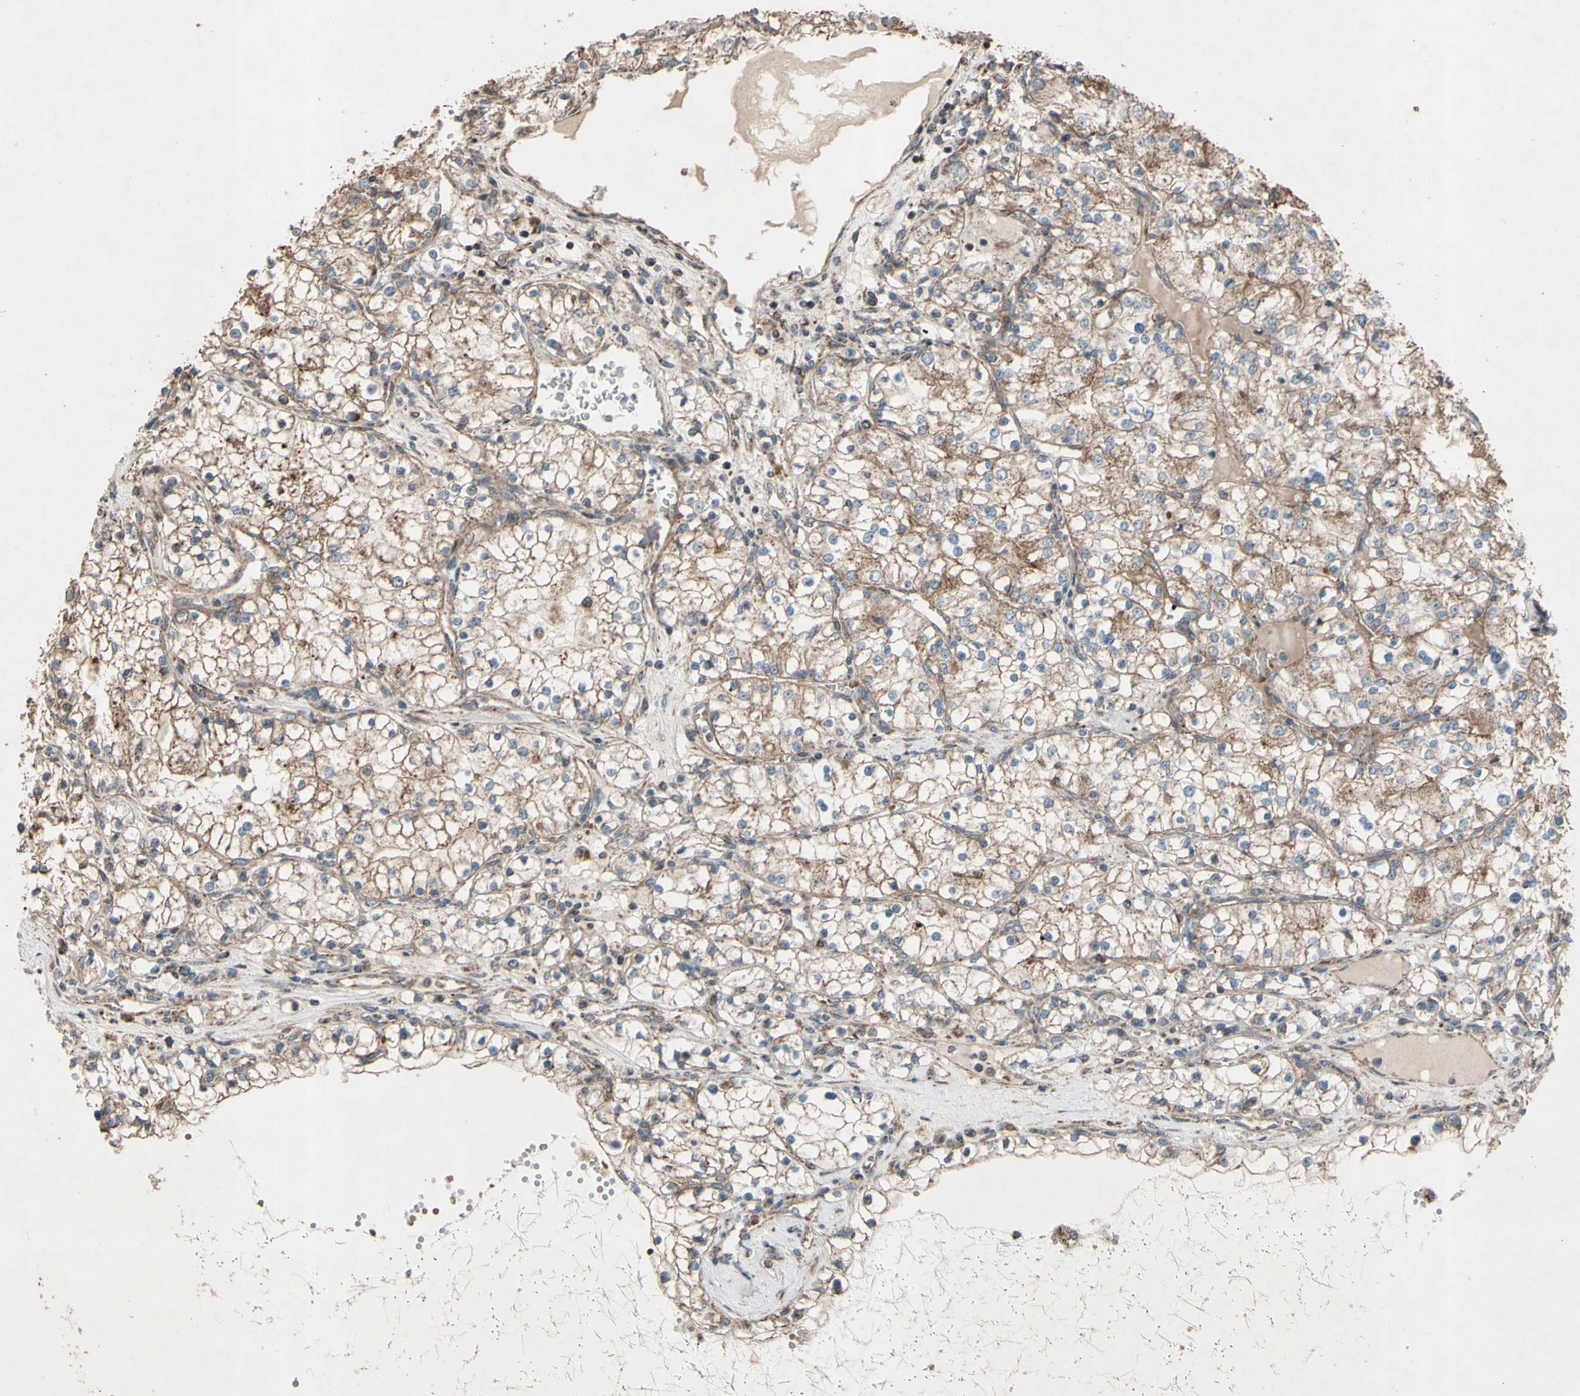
{"staining": {"intensity": "moderate", "quantity": ">75%", "location": "cytoplasmic/membranous"}, "tissue": "renal cancer", "cell_type": "Tumor cells", "image_type": "cancer", "snomed": [{"axis": "morphology", "description": "Adenocarcinoma, NOS"}, {"axis": "topography", "description": "Kidney"}], "caption": "Renal cancer (adenocarcinoma) tissue displays moderate cytoplasmic/membranous positivity in approximately >75% of tumor cells, visualized by immunohistochemistry.", "gene": "ACOT8", "patient": {"sex": "male", "age": 68}}